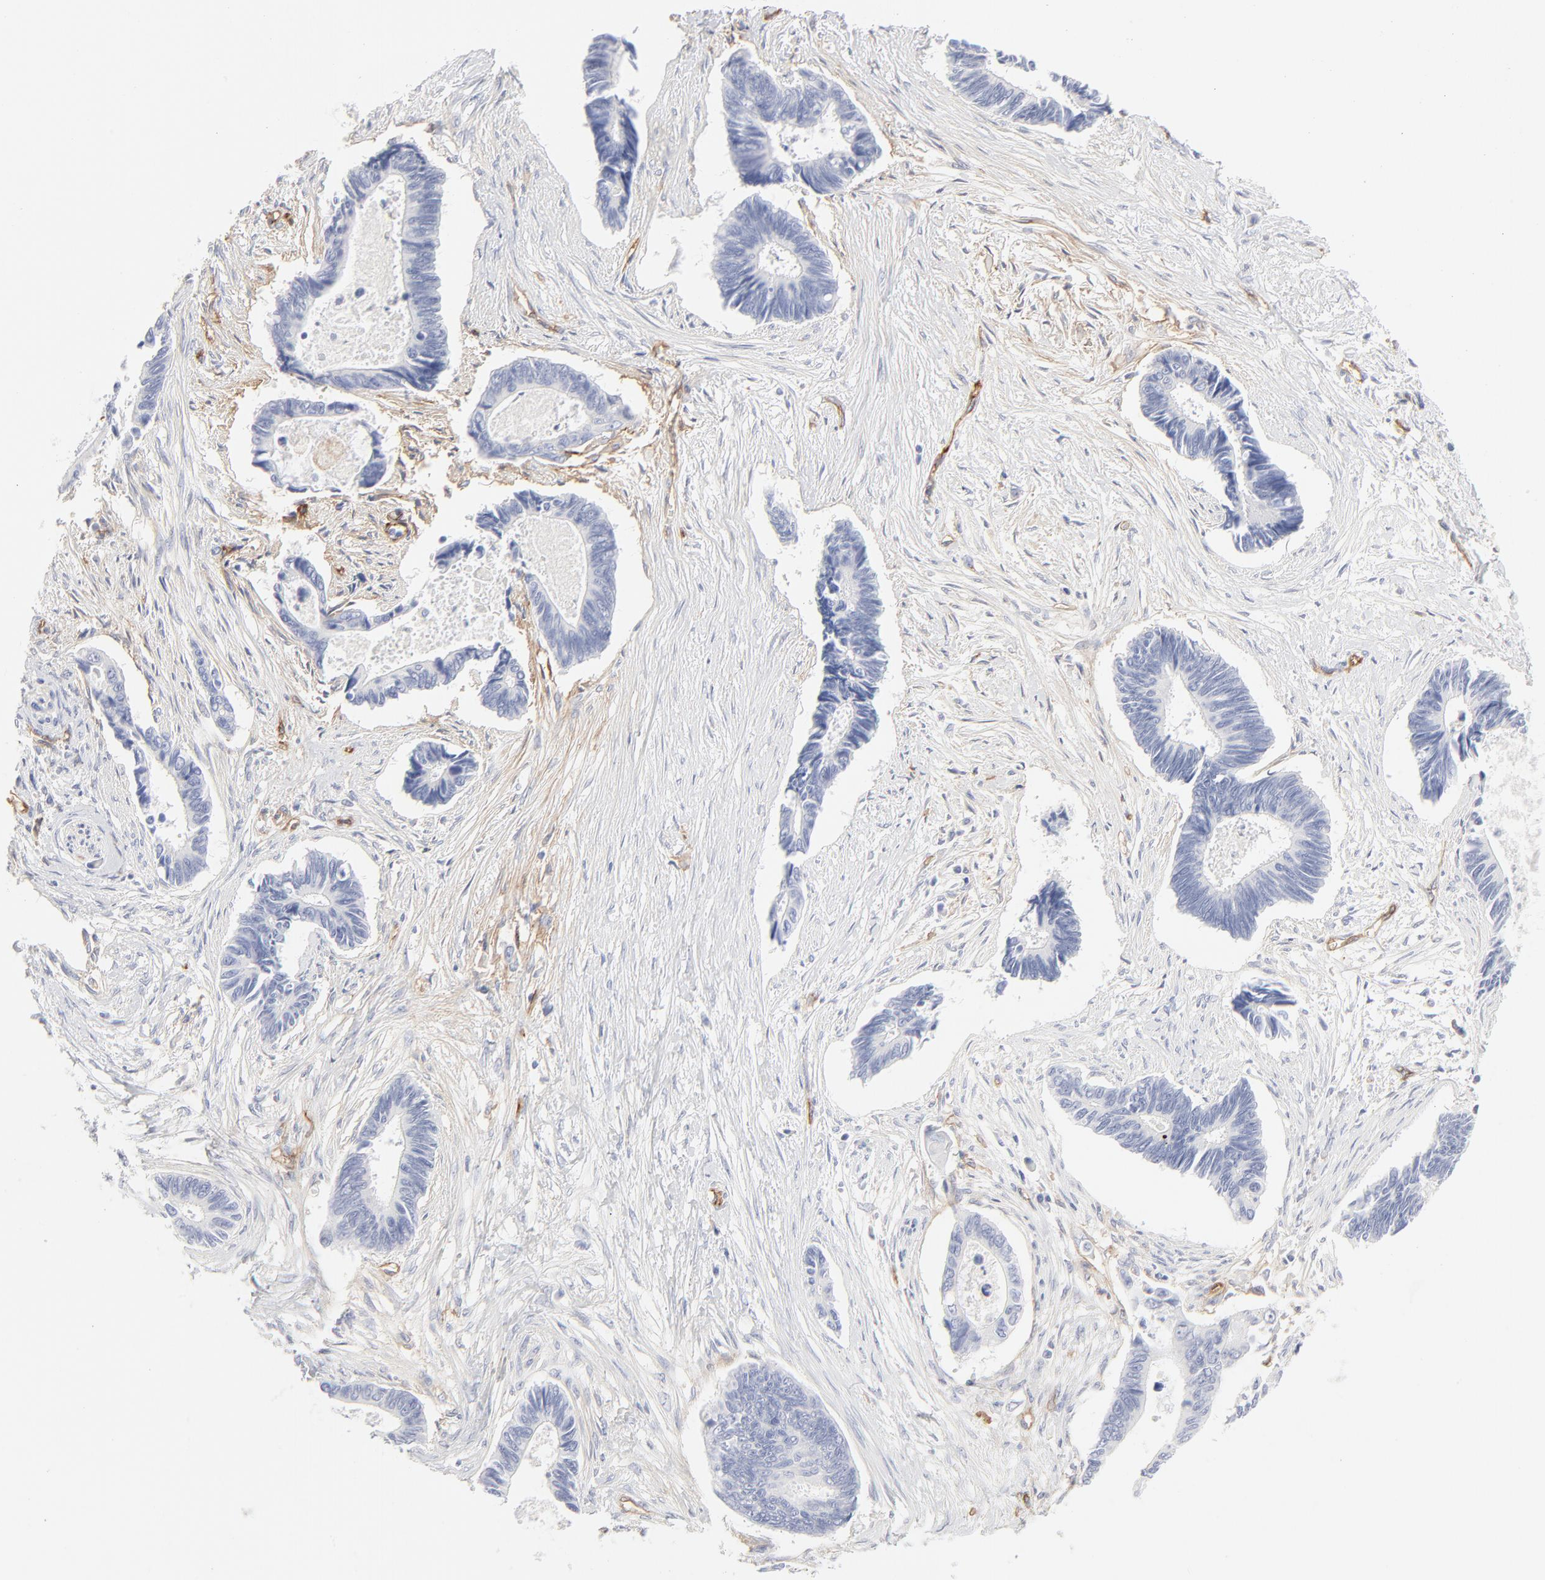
{"staining": {"intensity": "negative", "quantity": "none", "location": "none"}, "tissue": "pancreatic cancer", "cell_type": "Tumor cells", "image_type": "cancer", "snomed": [{"axis": "morphology", "description": "Adenocarcinoma, NOS"}, {"axis": "topography", "description": "Pancreas"}], "caption": "This histopathology image is of pancreatic cancer (adenocarcinoma) stained with immunohistochemistry to label a protein in brown with the nuclei are counter-stained blue. There is no expression in tumor cells.", "gene": "ITGA5", "patient": {"sex": "female", "age": 70}}